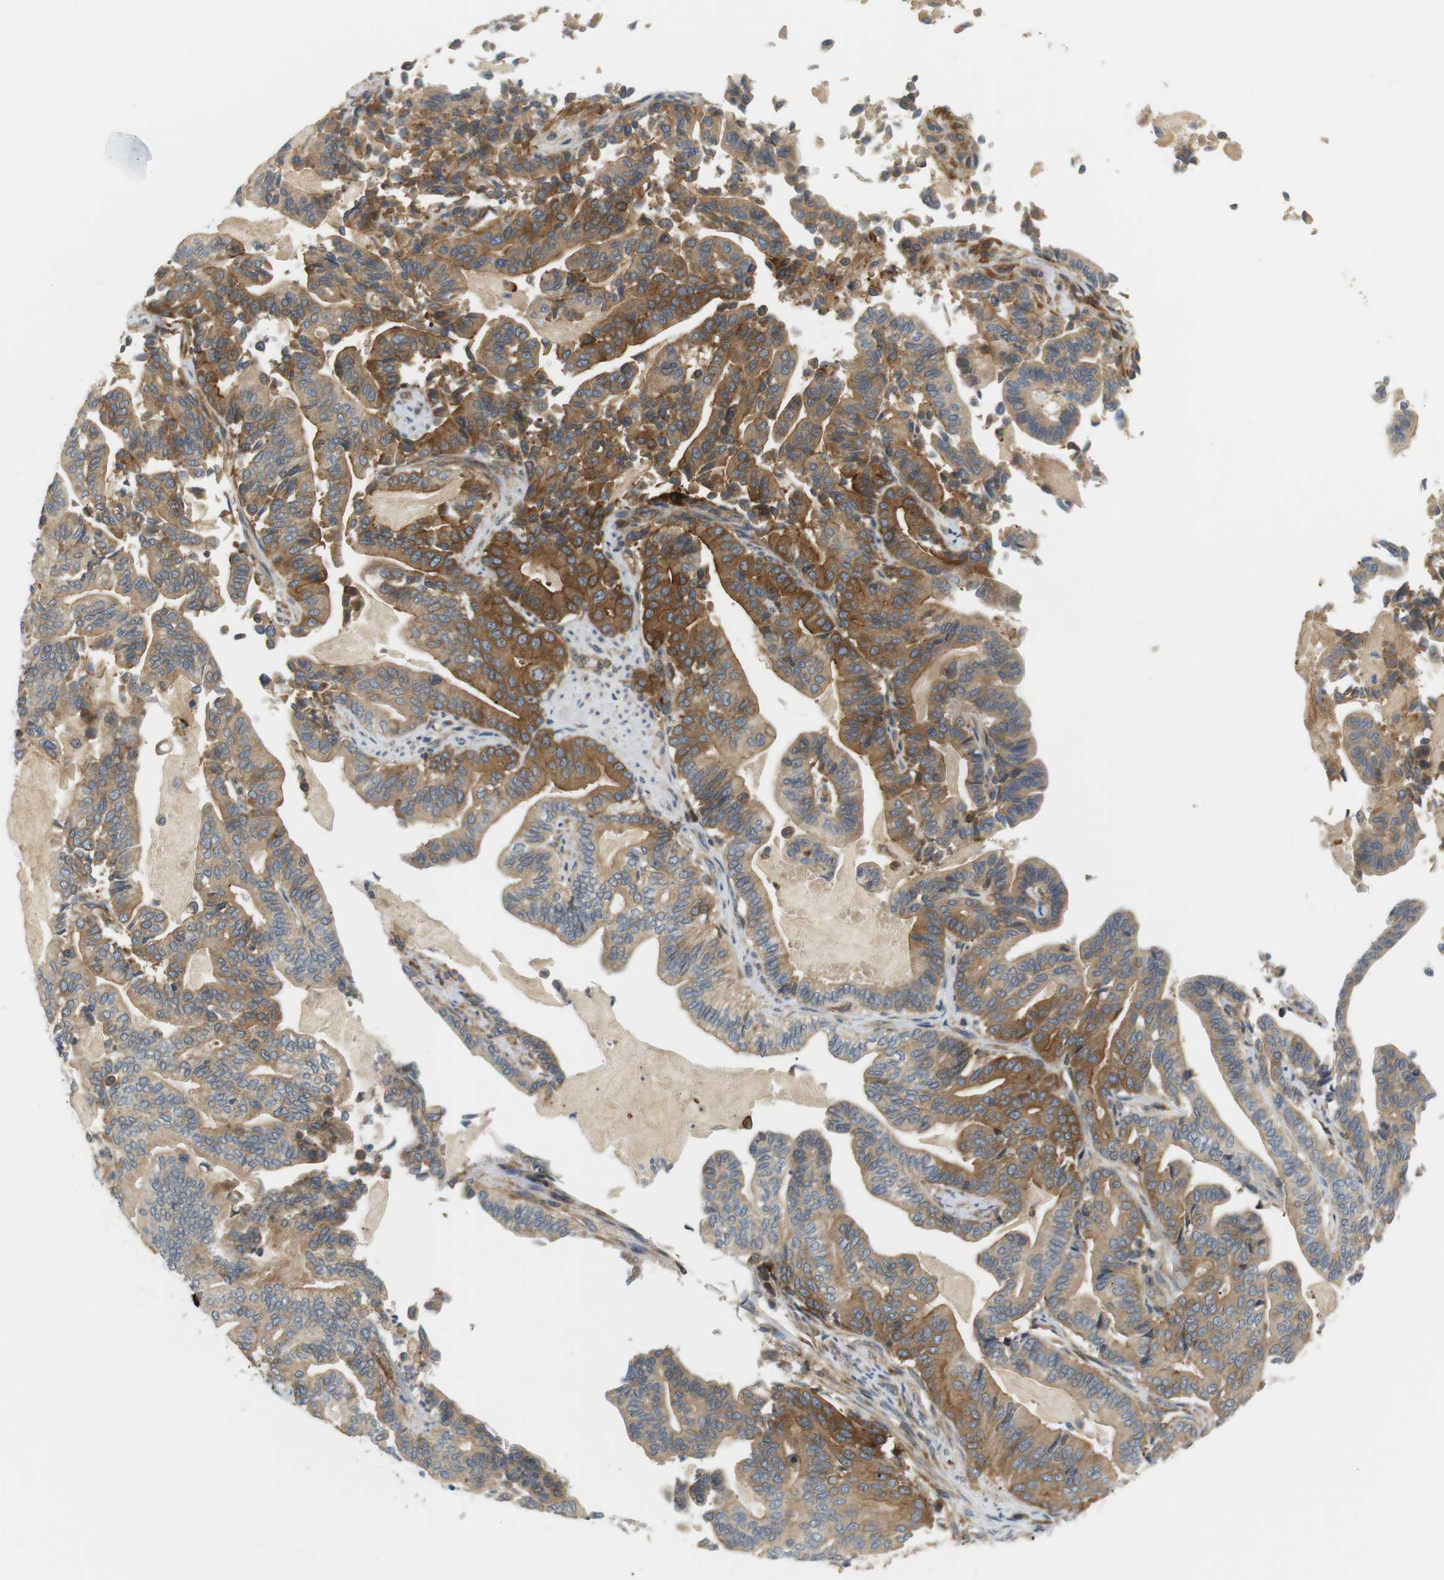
{"staining": {"intensity": "moderate", "quantity": ">75%", "location": "cytoplasmic/membranous"}, "tissue": "pancreatic cancer", "cell_type": "Tumor cells", "image_type": "cancer", "snomed": [{"axis": "morphology", "description": "Normal tissue, NOS"}, {"axis": "morphology", "description": "Adenocarcinoma, NOS"}, {"axis": "topography", "description": "Pancreas"}], "caption": "Brown immunohistochemical staining in human adenocarcinoma (pancreatic) exhibits moderate cytoplasmic/membranous positivity in approximately >75% of tumor cells.", "gene": "TMEM200A", "patient": {"sex": "male", "age": 63}}